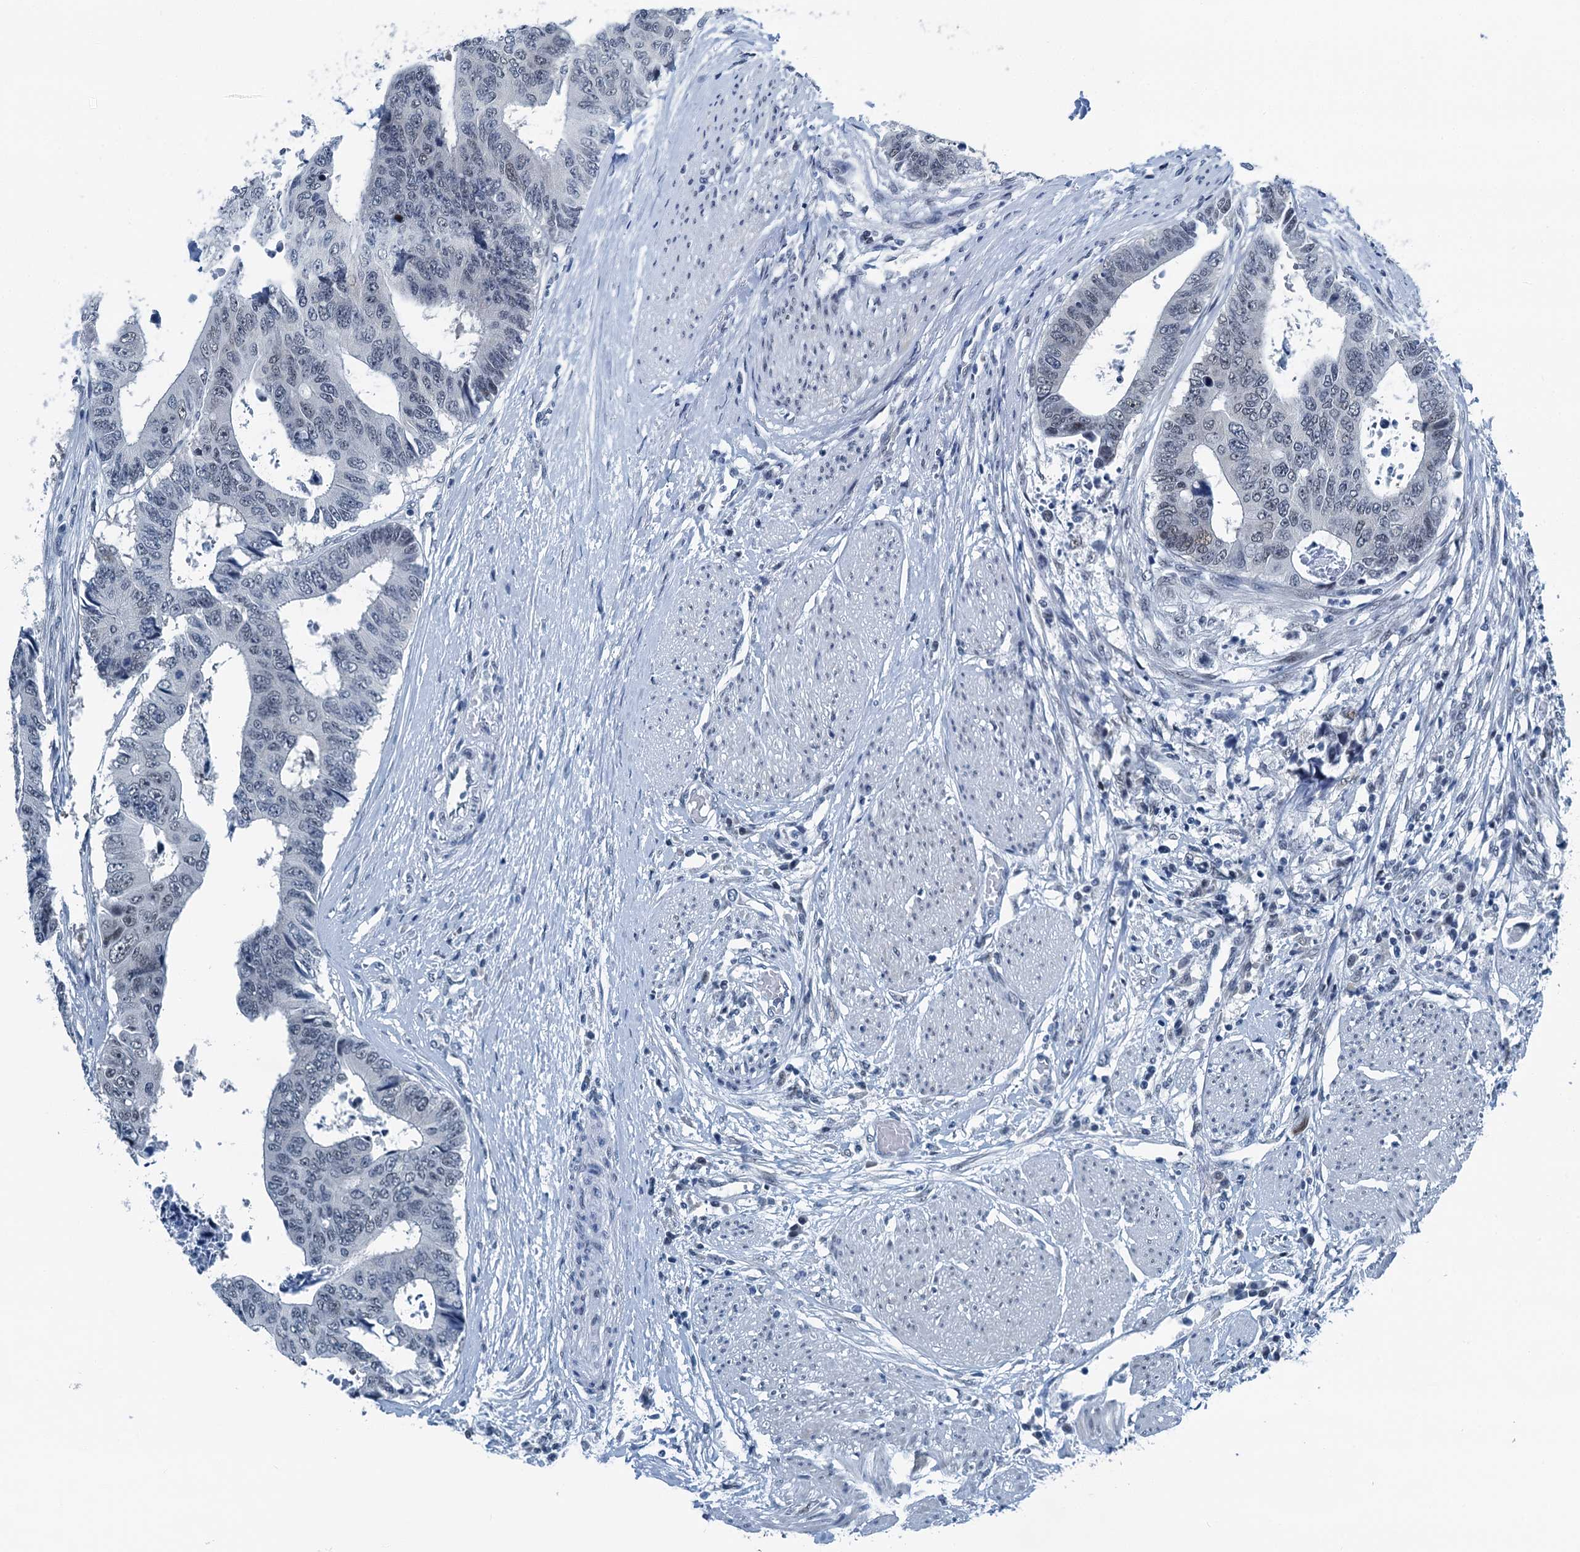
{"staining": {"intensity": "negative", "quantity": "none", "location": "none"}, "tissue": "colorectal cancer", "cell_type": "Tumor cells", "image_type": "cancer", "snomed": [{"axis": "morphology", "description": "Adenocarcinoma, NOS"}, {"axis": "topography", "description": "Rectum"}], "caption": "This is an immunohistochemistry (IHC) photomicrograph of adenocarcinoma (colorectal). There is no positivity in tumor cells.", "gene": "TRPT1", "patient": {"sex": "male", "age": 84}}